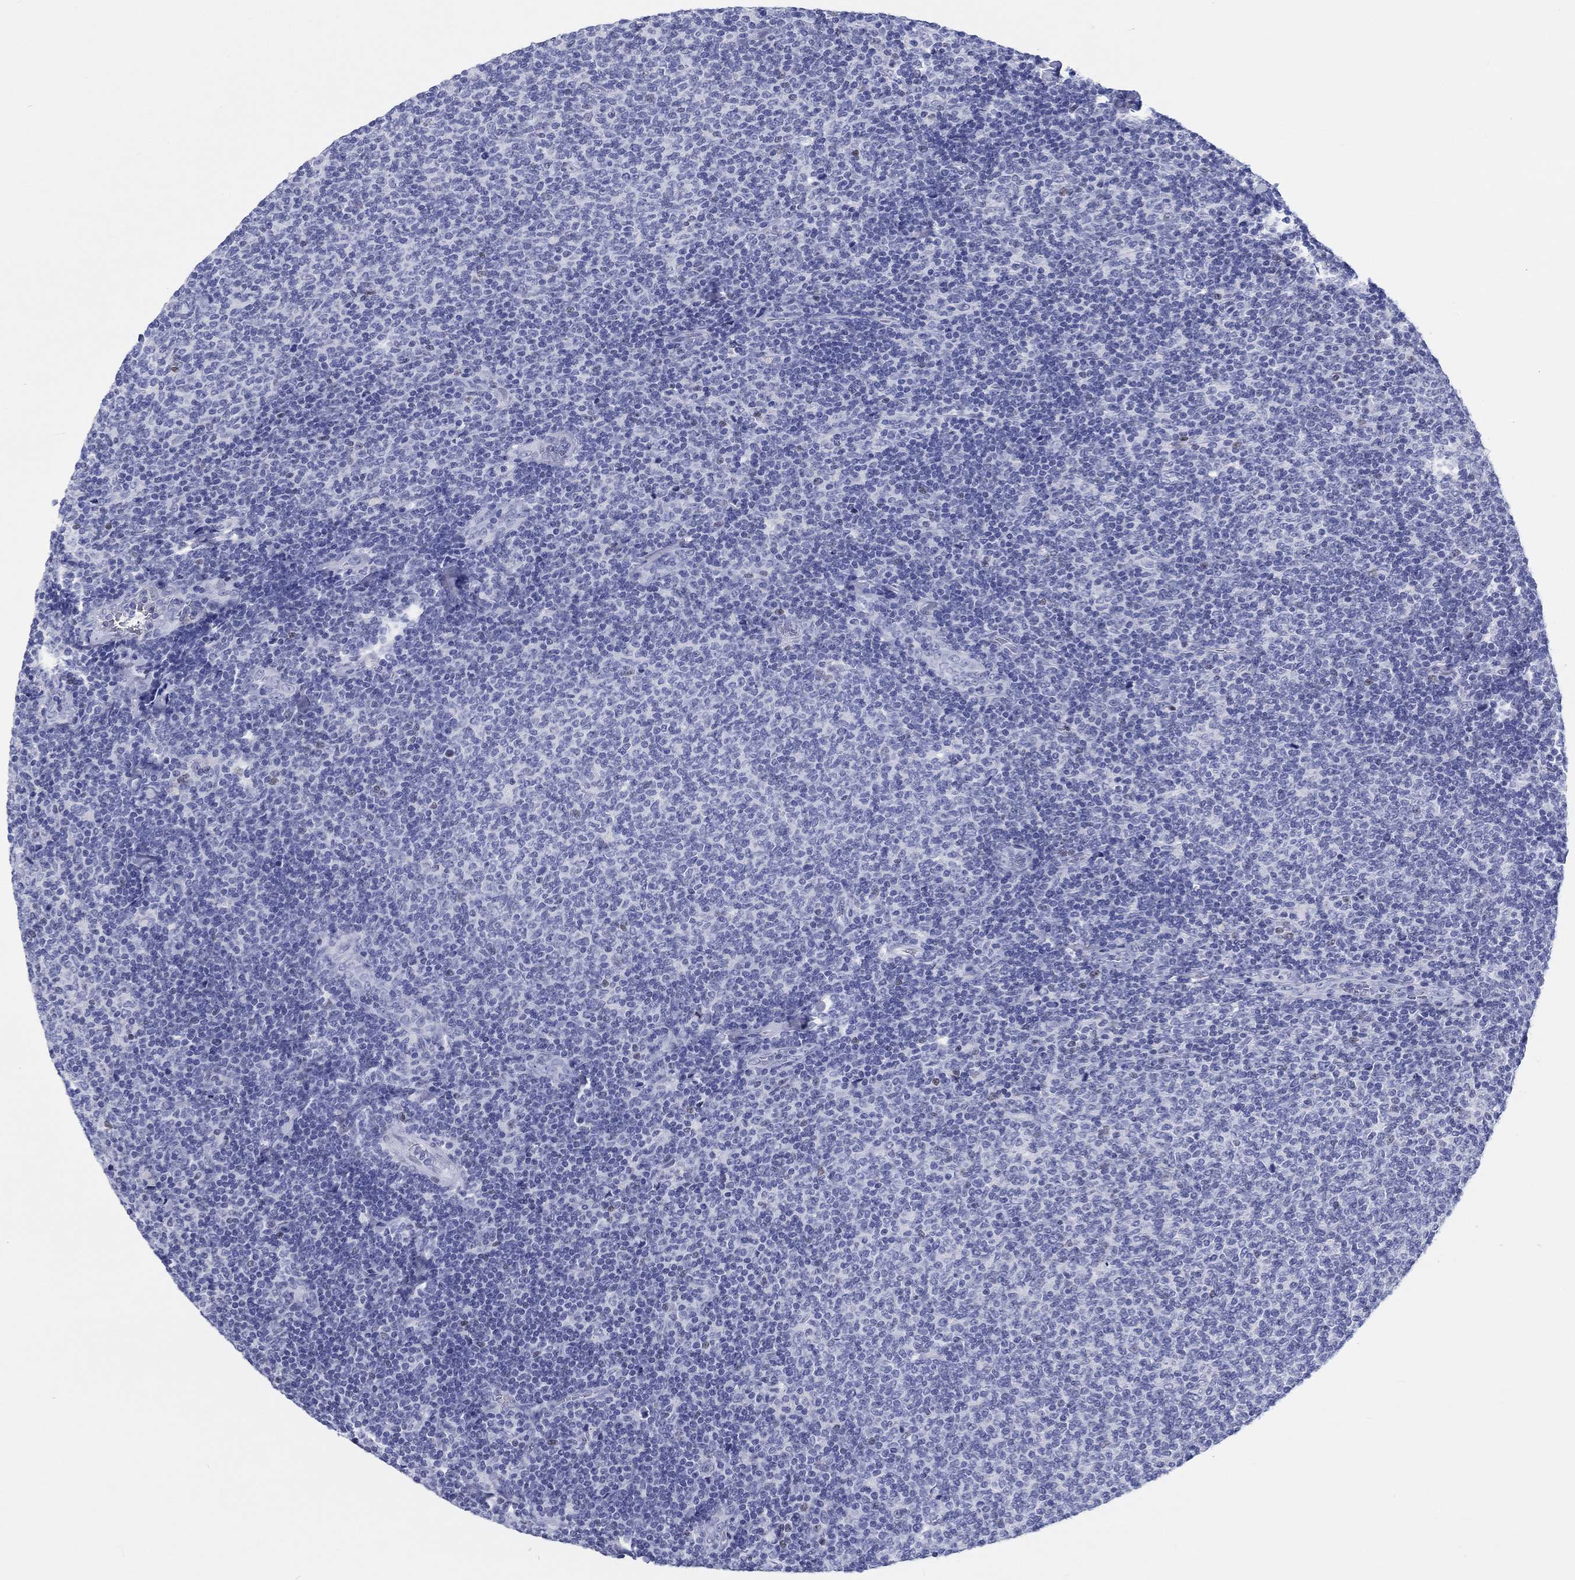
{"staining": {"intensity": "negative", "quantity": "none", "location": "none"}, "tissue": "lymphoma", "cell_type": "Tumor cells", "image_type": "cancer", "snomed": [{"axis": "morphology", "description": "Malignant lymphoma, non-Hodgkin's type, Low grade"}, {"axis": "topography", "description": "Lymph node"}], "caption": "An image of human lymphoma is negative for staining in tumor cells.", "gene": "H1-1", "patient": {"sex": "male", "age": 52}}